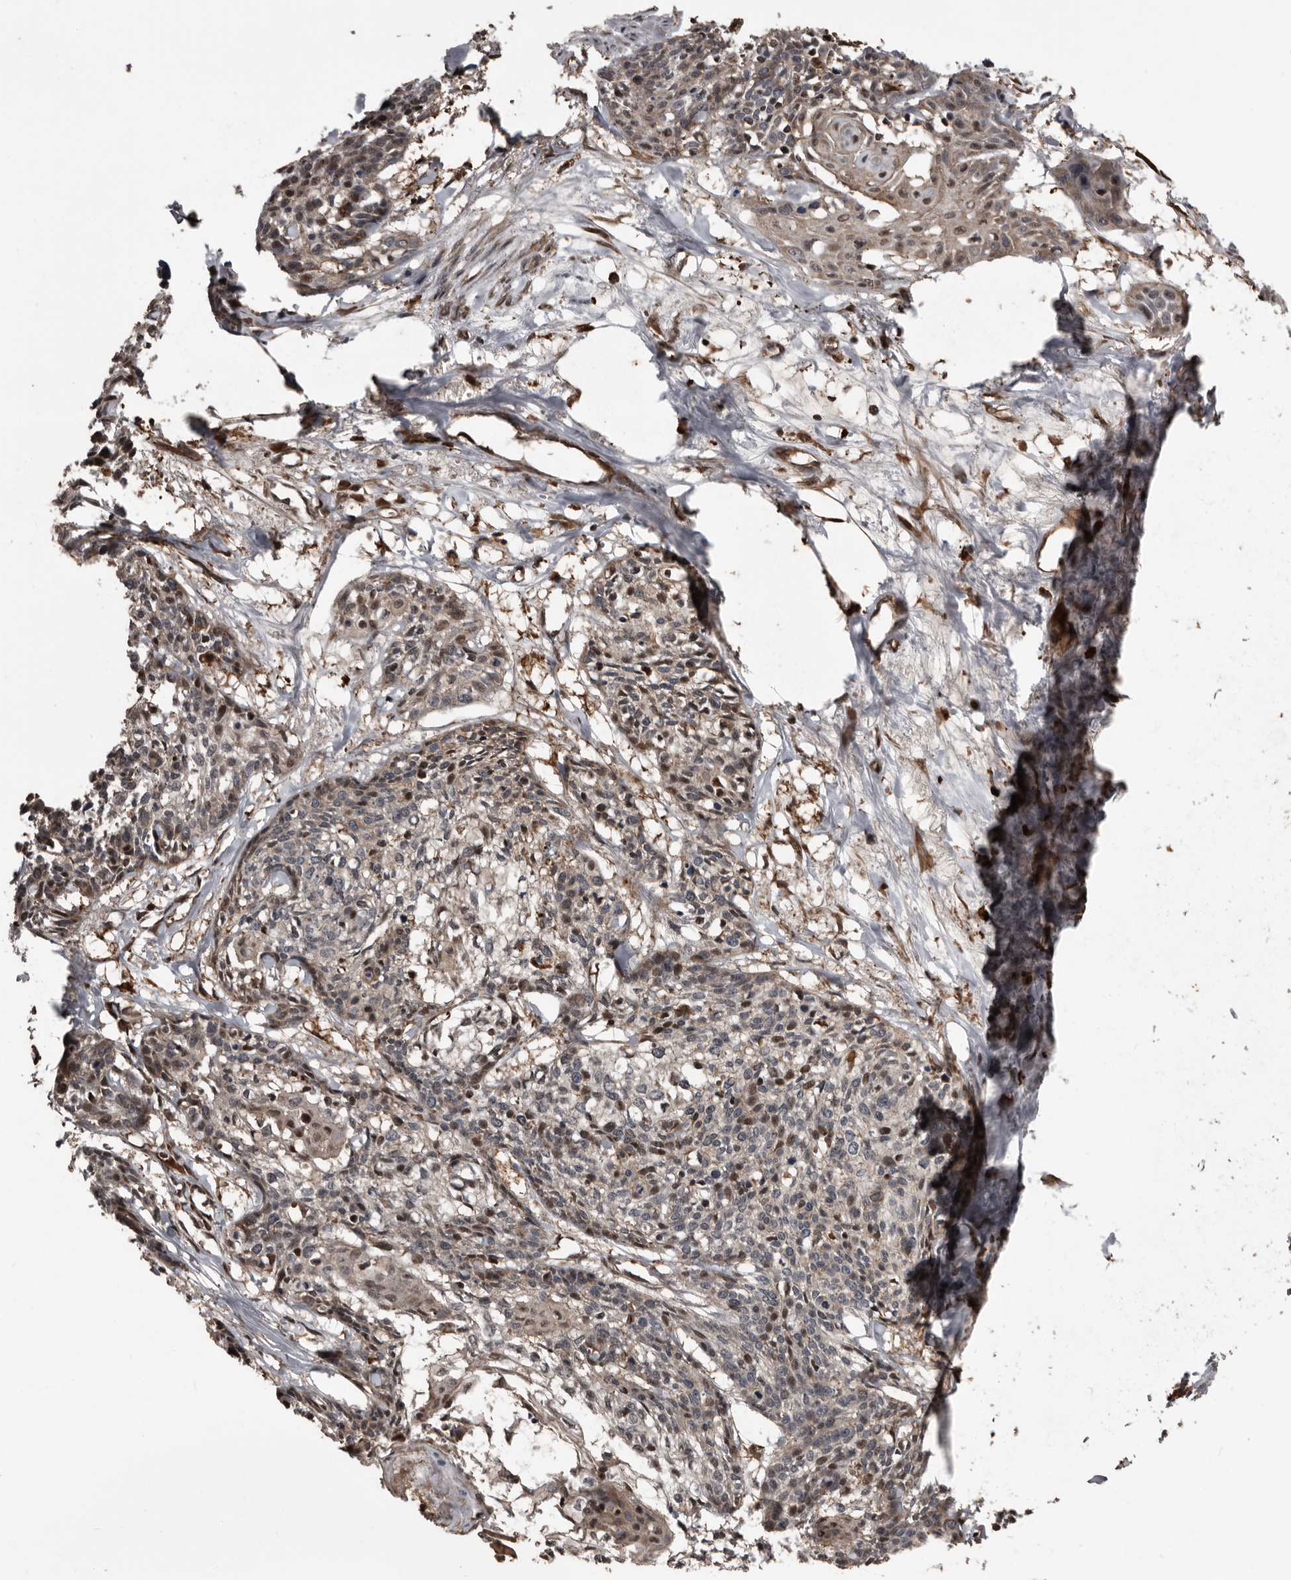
{"staining": {"intensity": "weak", "quantity": "25%-75%", "location": "cytoplasmic/membranous,nuclear"}, "tissue": "cervical cancer", "cell_type": "Tumor cells", "image_type": "cancer", "snomed": [{"axis": "morphology", "description": "Squamous cell carcinoma, NOS"}, {"axis": "topography", "description": "Cervix"}], "caption": "Cervical cancer (squamous cell carcinoma) tissue demonstrates weak cytoplasmic/membranous and nuclear staining in about 25%-75% of tumor cells", "gene": "SERTAD4", "patient": {"sex": "female", "age": 57}}